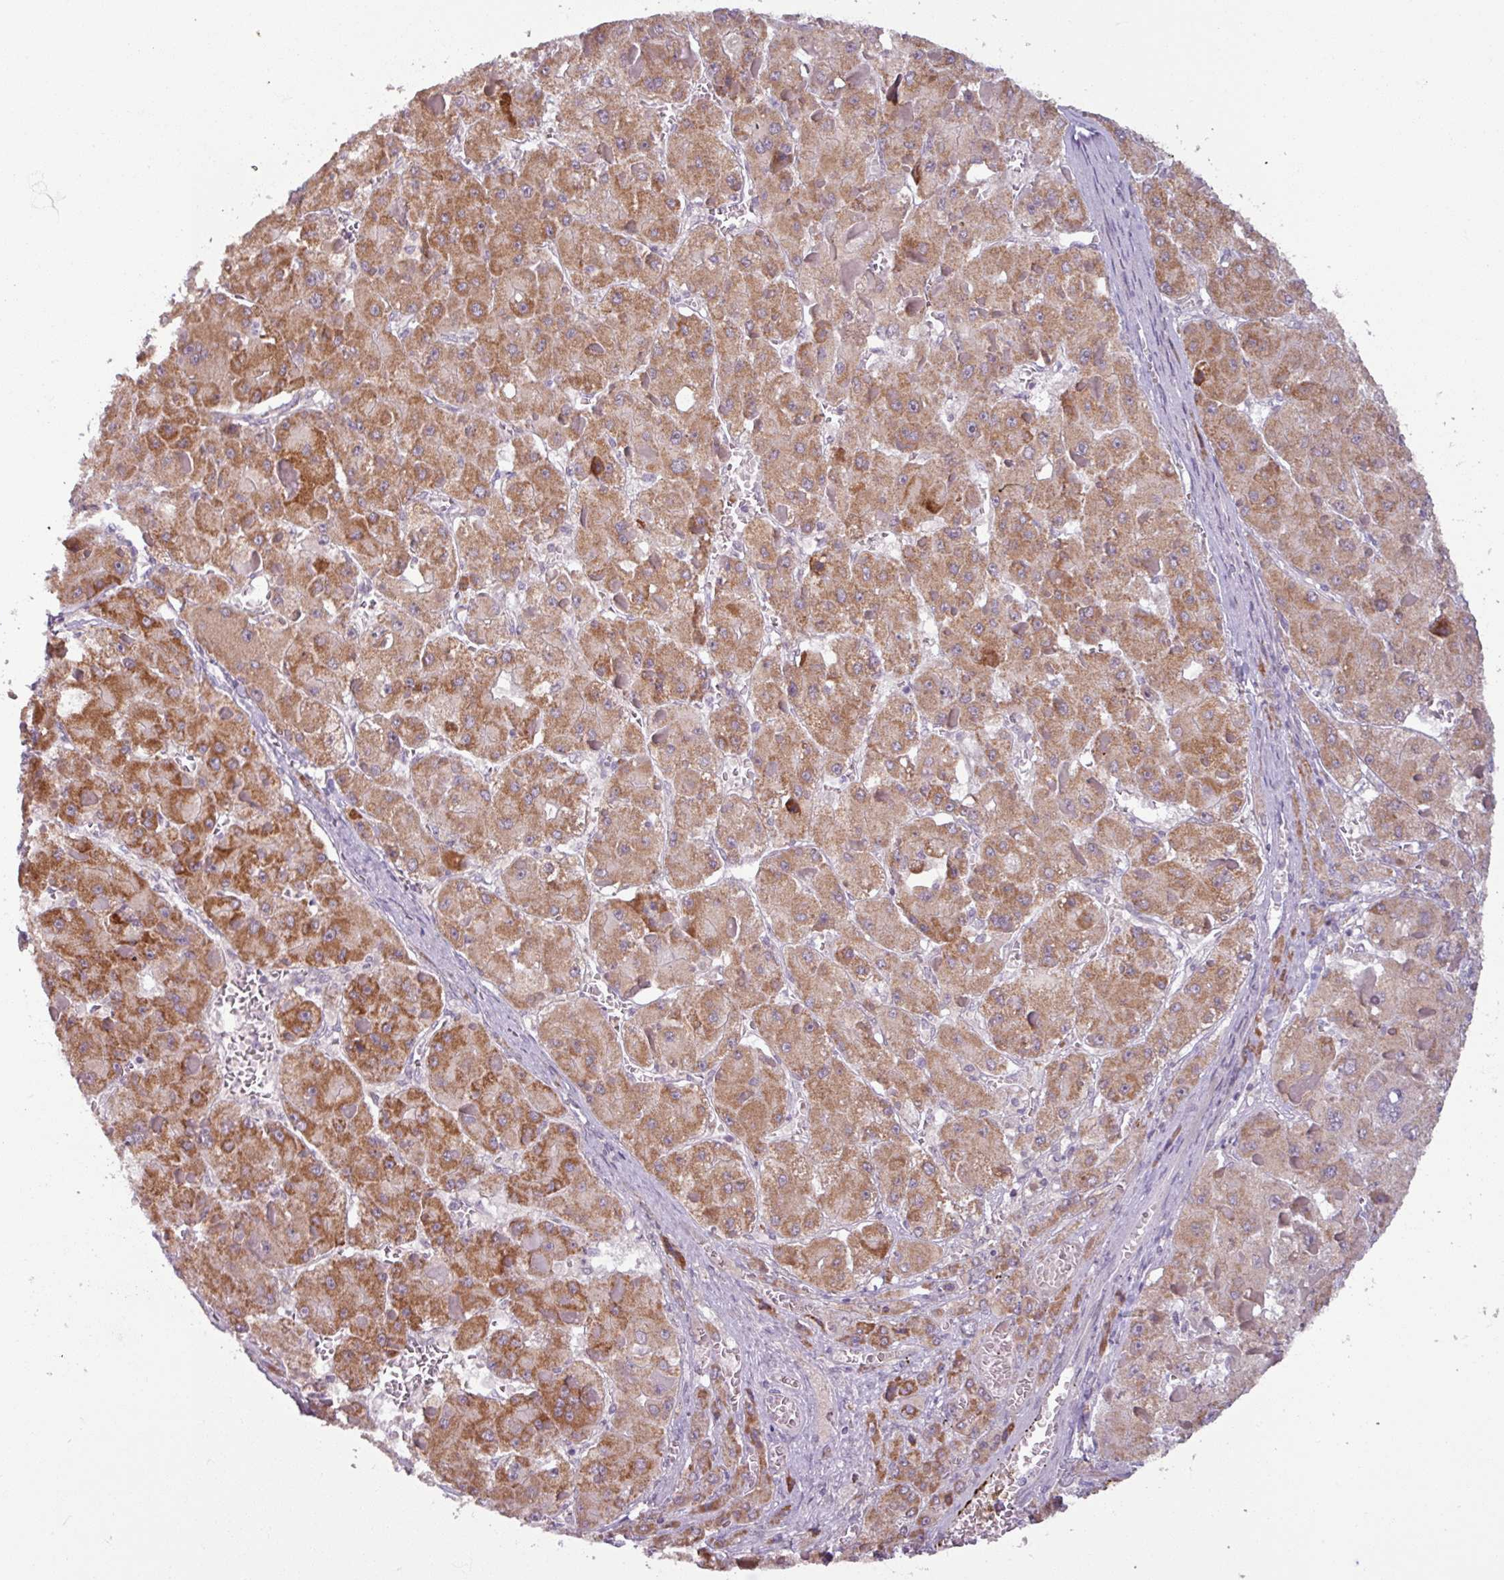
{"staining": {"intensity": "moderate", "quantity": ">75%", "location": "cytoplasmic/membranous"}, "tissue": "liver cancer", "cell_type": "Tumor cells", "image_type": "cancer", "snomed": [{"axis": "morphology", "description": "Carcinoma, Hepatocellular, NOS"}, {"axis": "topography", "description": "Liver"}], "caption": "The image displays immunohistochemical staining of hepatocellular carcinoma (liver). There is moderate cytoplasmic/membranous positivity is present in approximately >75% of tumor cells.", "gene": "OGFOD3", "patient": {"sex": "female", "age": 73}}